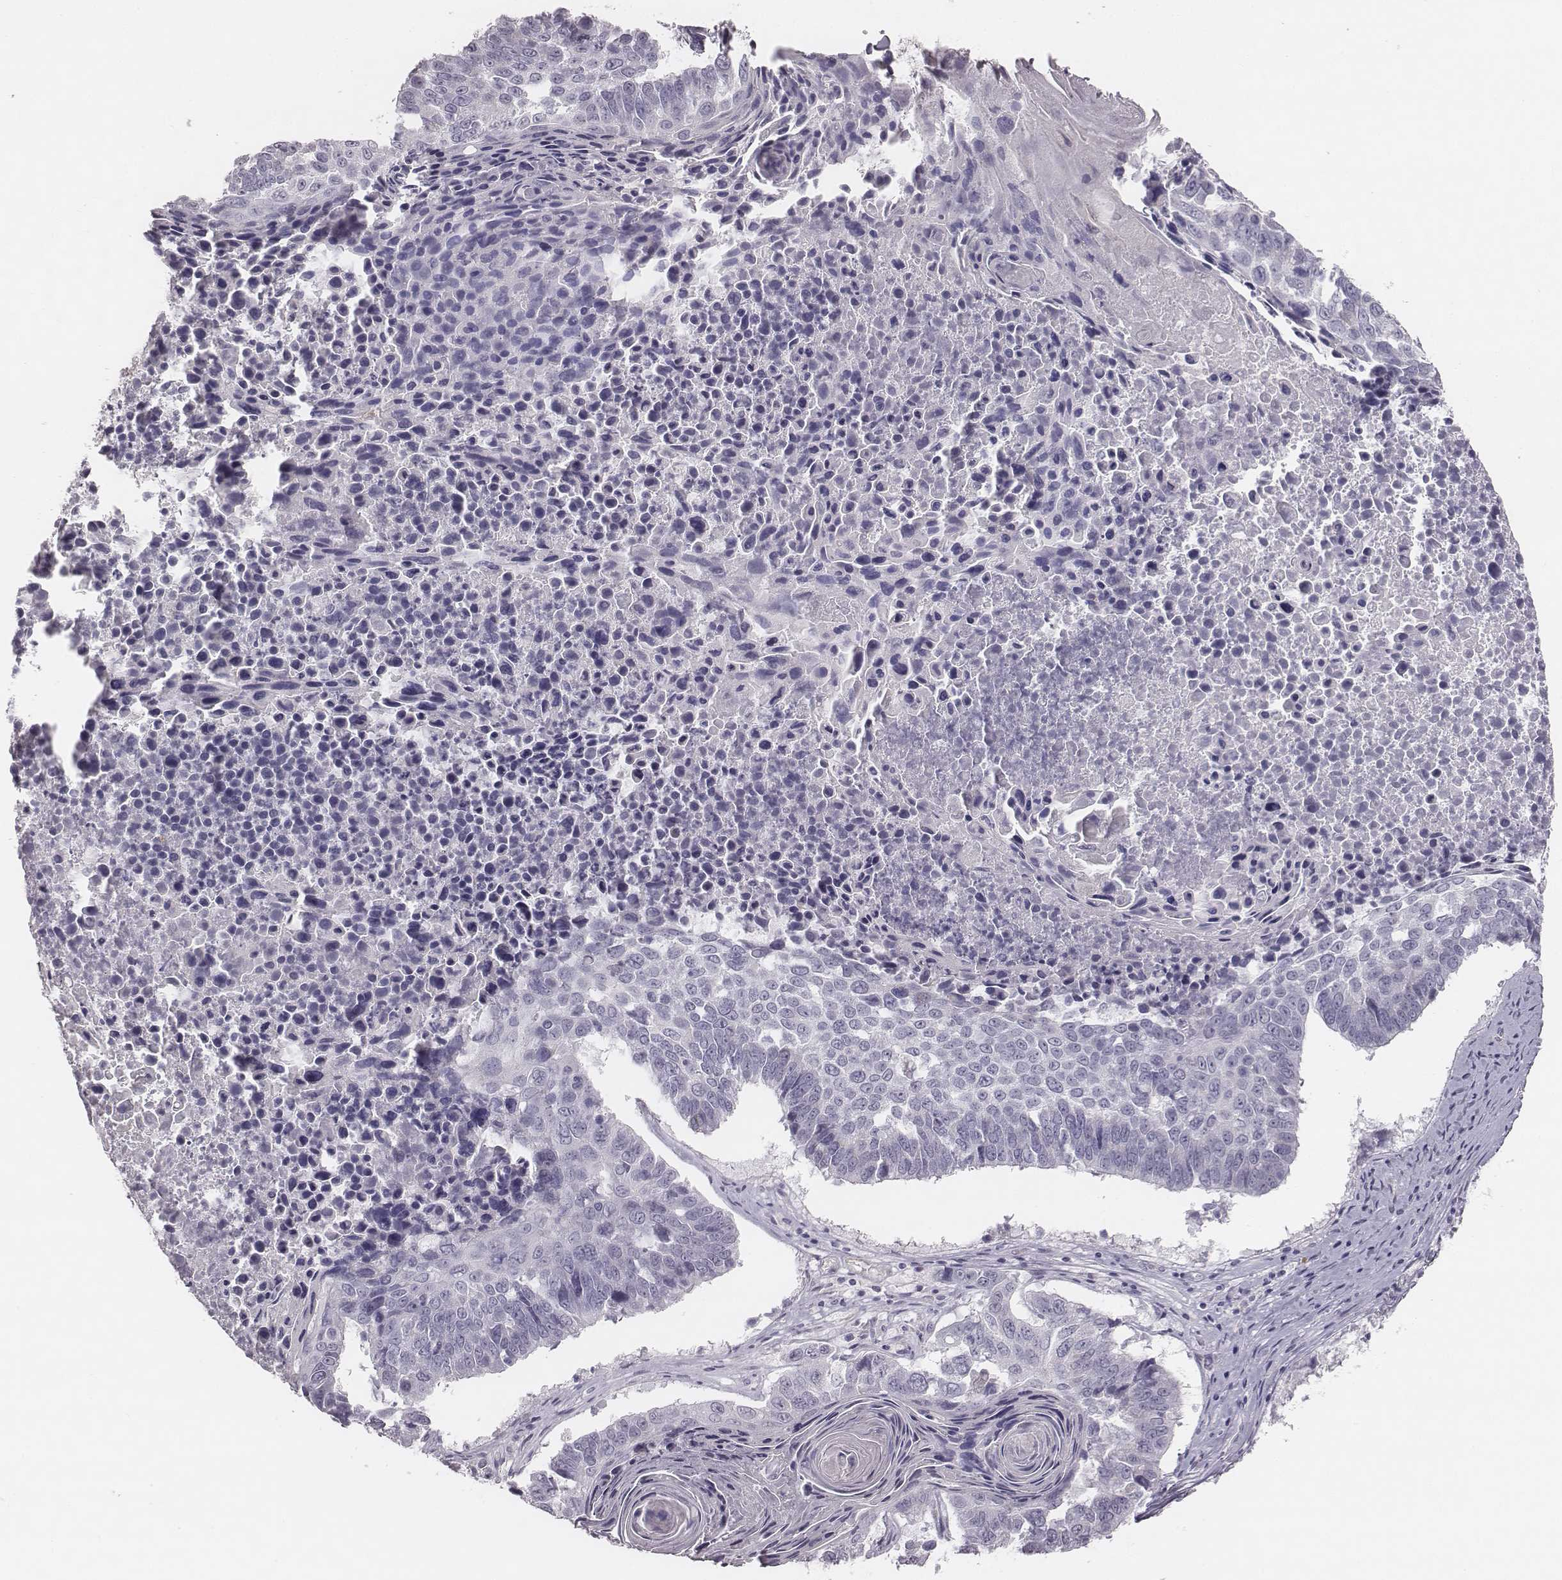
{"staining": {"intensity": "negative", "quantity": "none", "location": "none"}, "tissue": "lung cancer", "cell_type": "Tumor cells", "image_type": "cancer", "snomed": [{"axis": "morphology", "description": "Squamous cell carcinoma, NOS"}, {"axis": "topography", "description": "Lung"}], "caption": "A histopathology image of lung cancer (squamous cell carcinoma) stained for a protein displays no brown staining in tumor cells. (DAB (3,3'-diaminobenzidine) immunohistochemistry visualized using brightfield microscopy, high magnification).", "gene": "KCNJ12", "patient": {"sex": "male", "age": 73}}